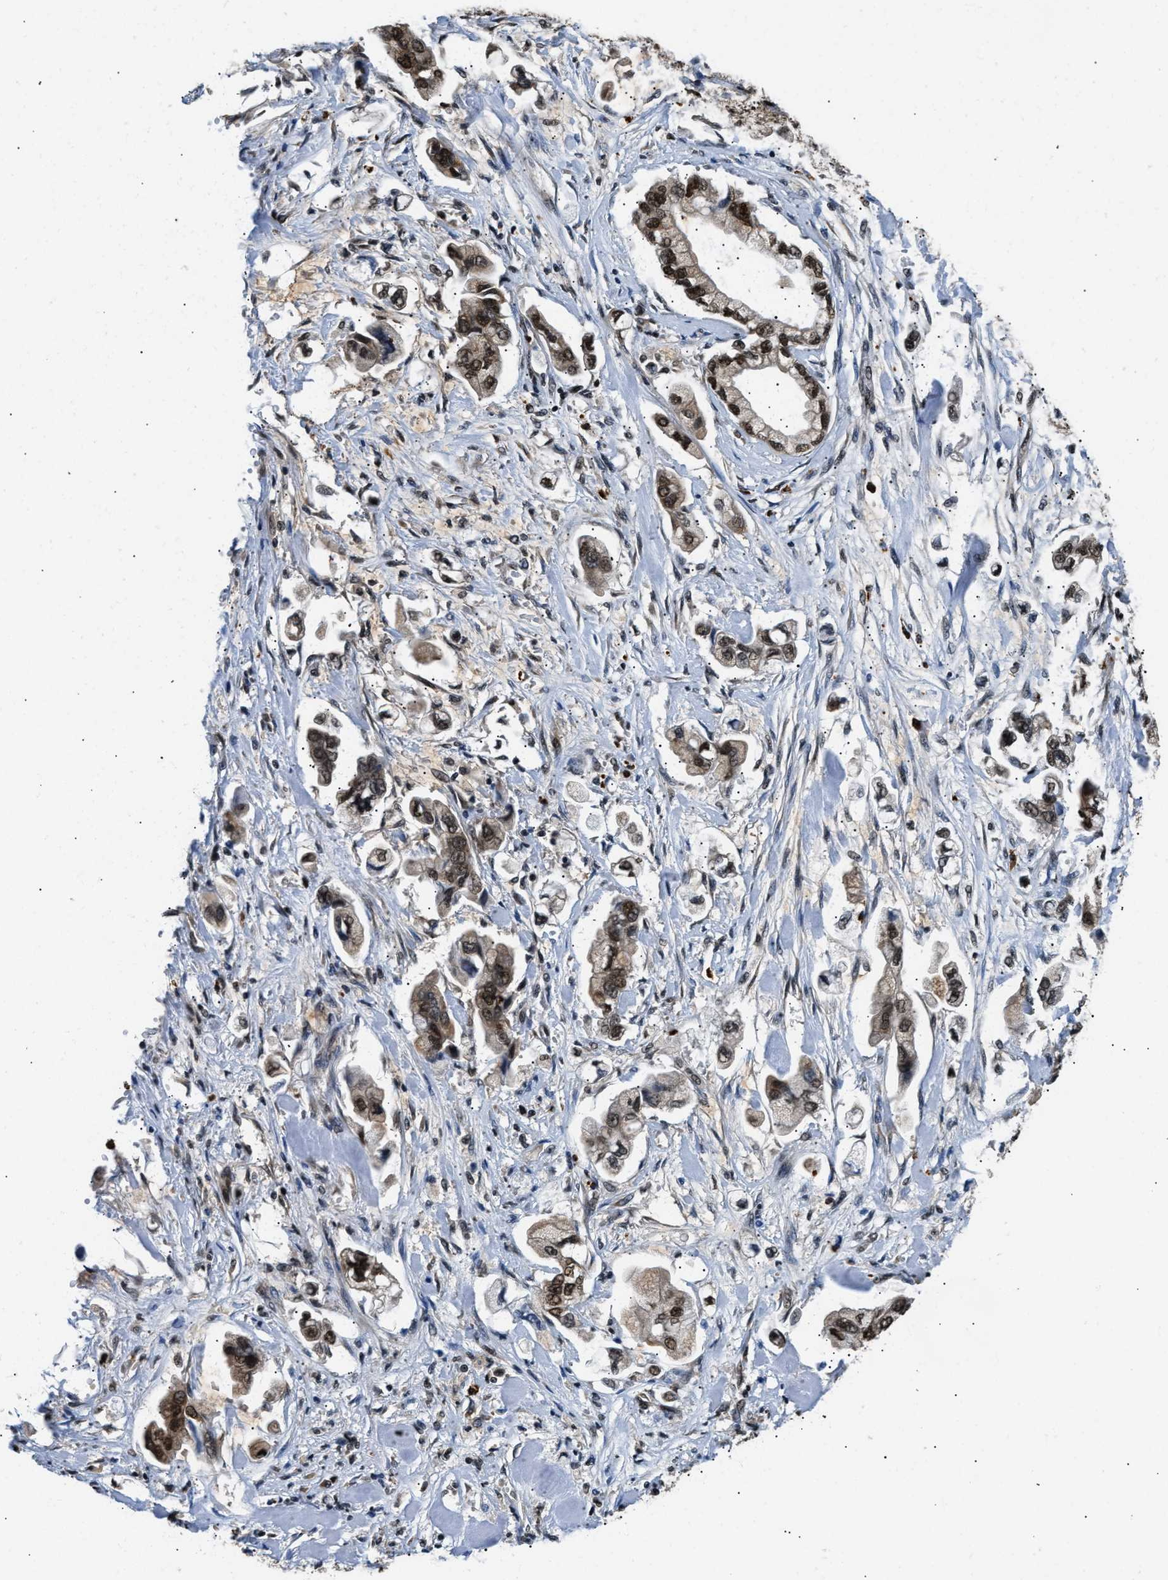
{"staining": {"intensity": "strong", "quantity": ">75%", "location": "nuclear"}, "tissue": "stomach cancer", "cell_type": "Tumor cells", "image_type": "cancer", "snomed": [{"axis": "morphology", "description": "Adenocarcinoma, NOS"}, {"axis": "topography", "description": "Stomach"}], "caption": "The histopathology image demonstrates a brown stain indicating the presence of a protein in the nuclear of tumor cells in stomach adenocarcinoma. Nuclei are stained in blue.", "gene": "CCNDBP1", "patient": {"sex": "male", "age": 62}}